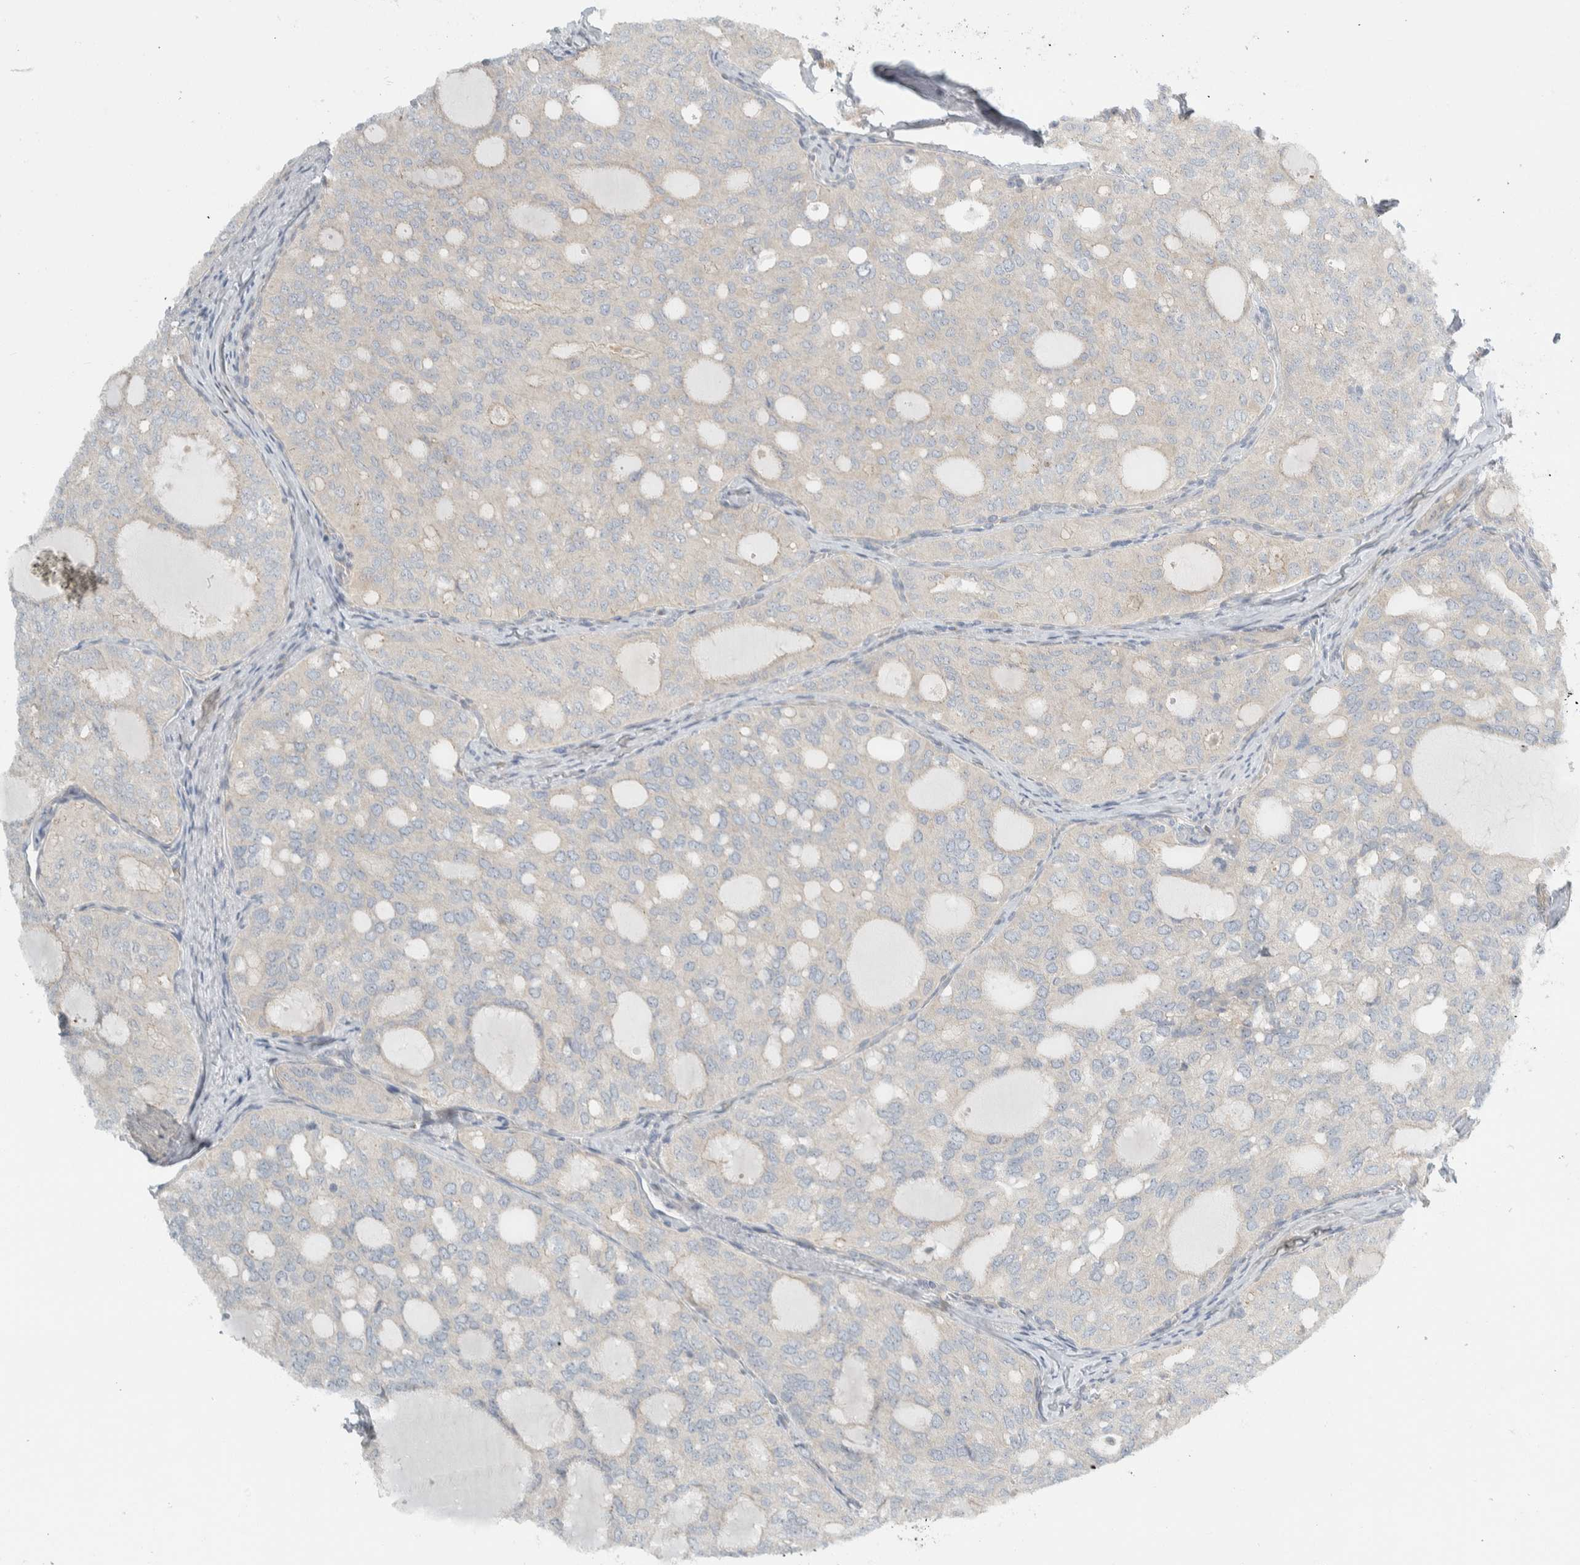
{"staining": {"intensity": "negative", "quantity": "none", "location": "none"}, "tissue": "thyroid cancer", "cell_type": "Tumor cells", "image_type": "cancer", "snomed": [{"axis": "morphology", "description": "Follicular adenoma carcinoma, NOS"}, {"axis": "topography", "description": "Thyroid gland"}], "caption": "Thyroid follicular adenoma carcinoma stained for a protein using immunohistochemistry (IHC) shows no positivity tumor cells.", "gene": "HGS", "patient": {"sex": "male", "age": 75}}